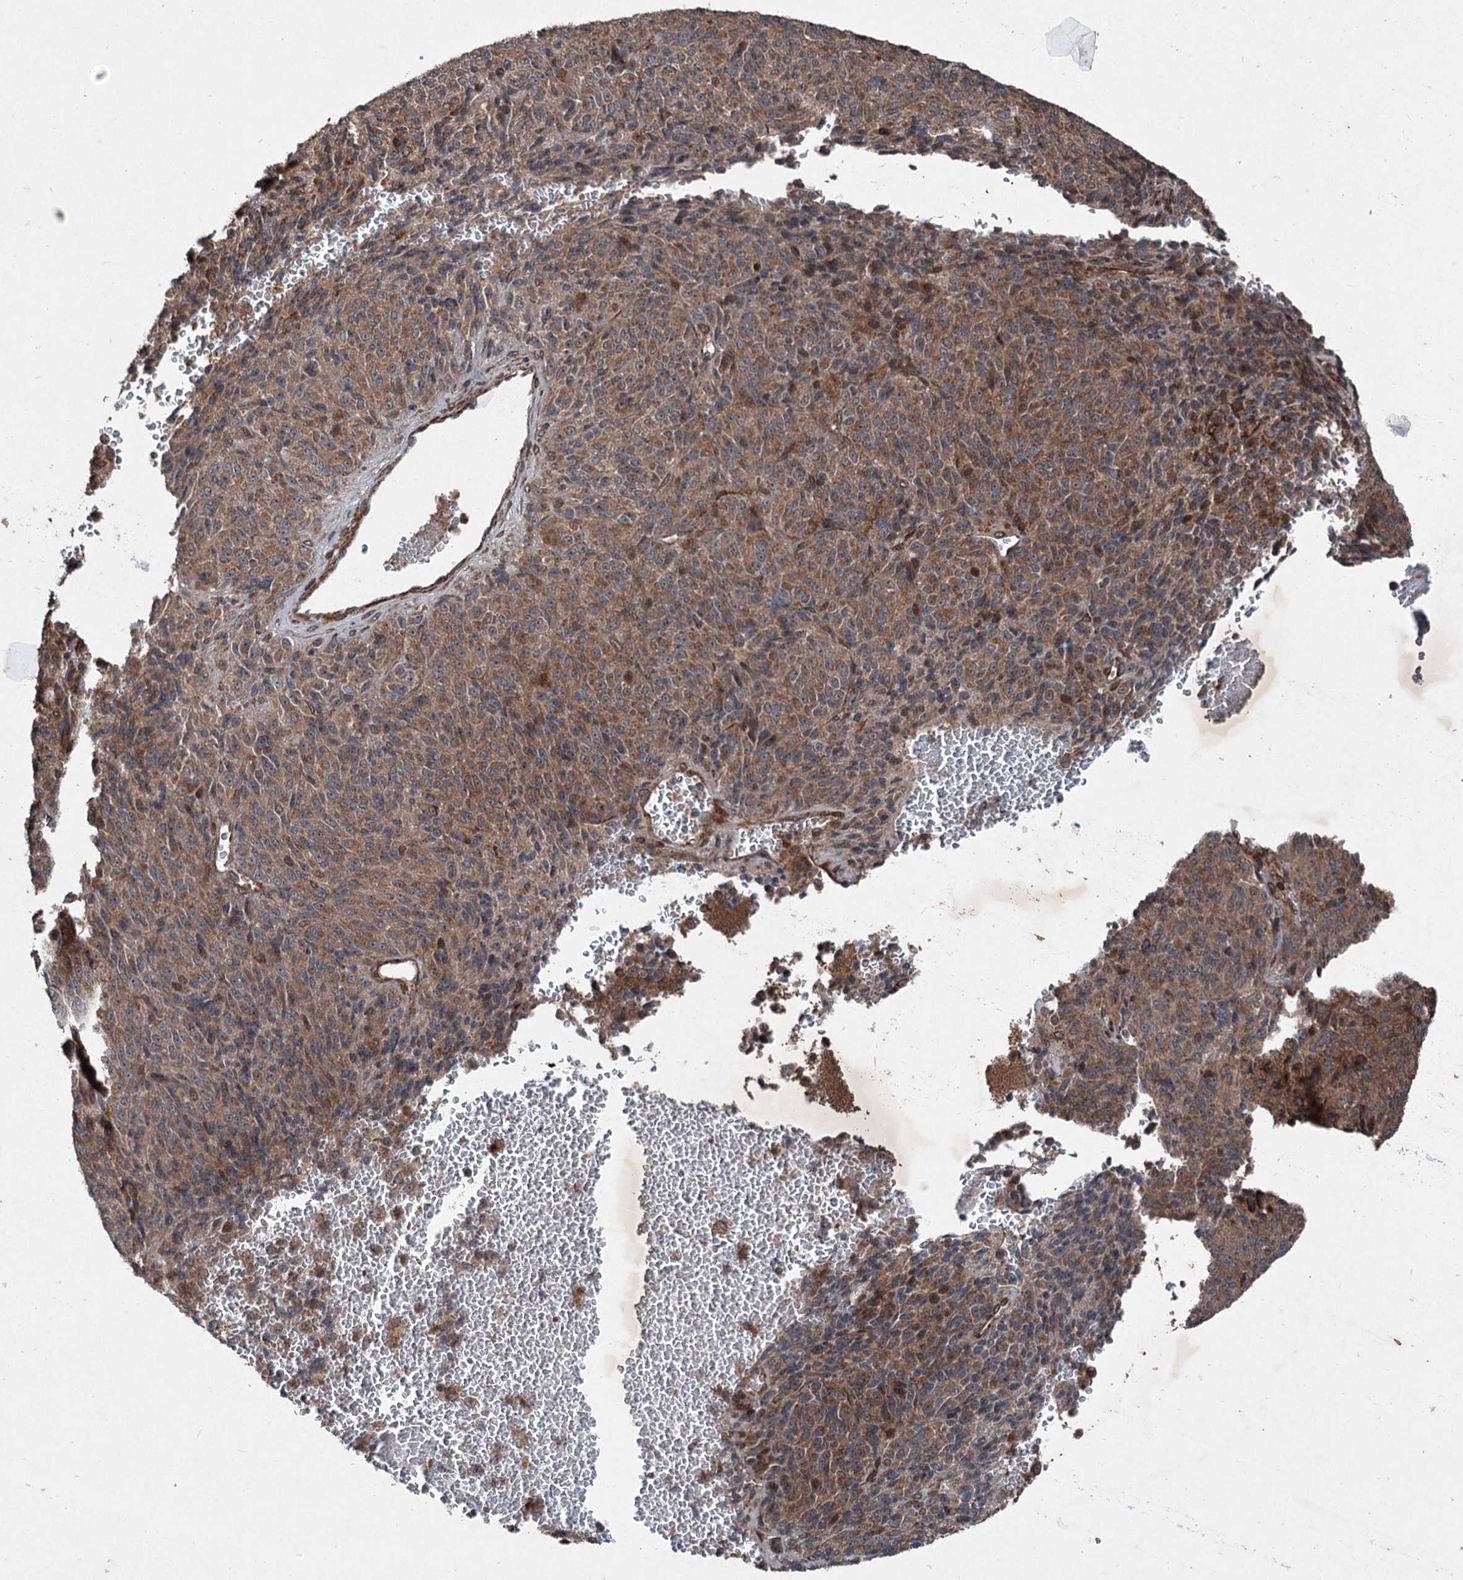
{"staining": {"intensity": "moderate", "quantity": ">75%", "location": "cytoplasmic/membranous"}, "tissue": "melanoma", "cell_type": "Tumor cells", "image_type": "cancer", "snomed": [{"axis": "morphology", "description": "Malignant melanoma, Metastatic site"}, {"axis": "topography", "description": "Brain"}], "caption": "Brown immunohistochemical staining in malignant melanoma (metastatic site) displays moderate cytoplasmic/membranous expression in about >75% of tumor cells.", "gene": "ALAS1", "patient": {"sex": "female", "age": 56}}